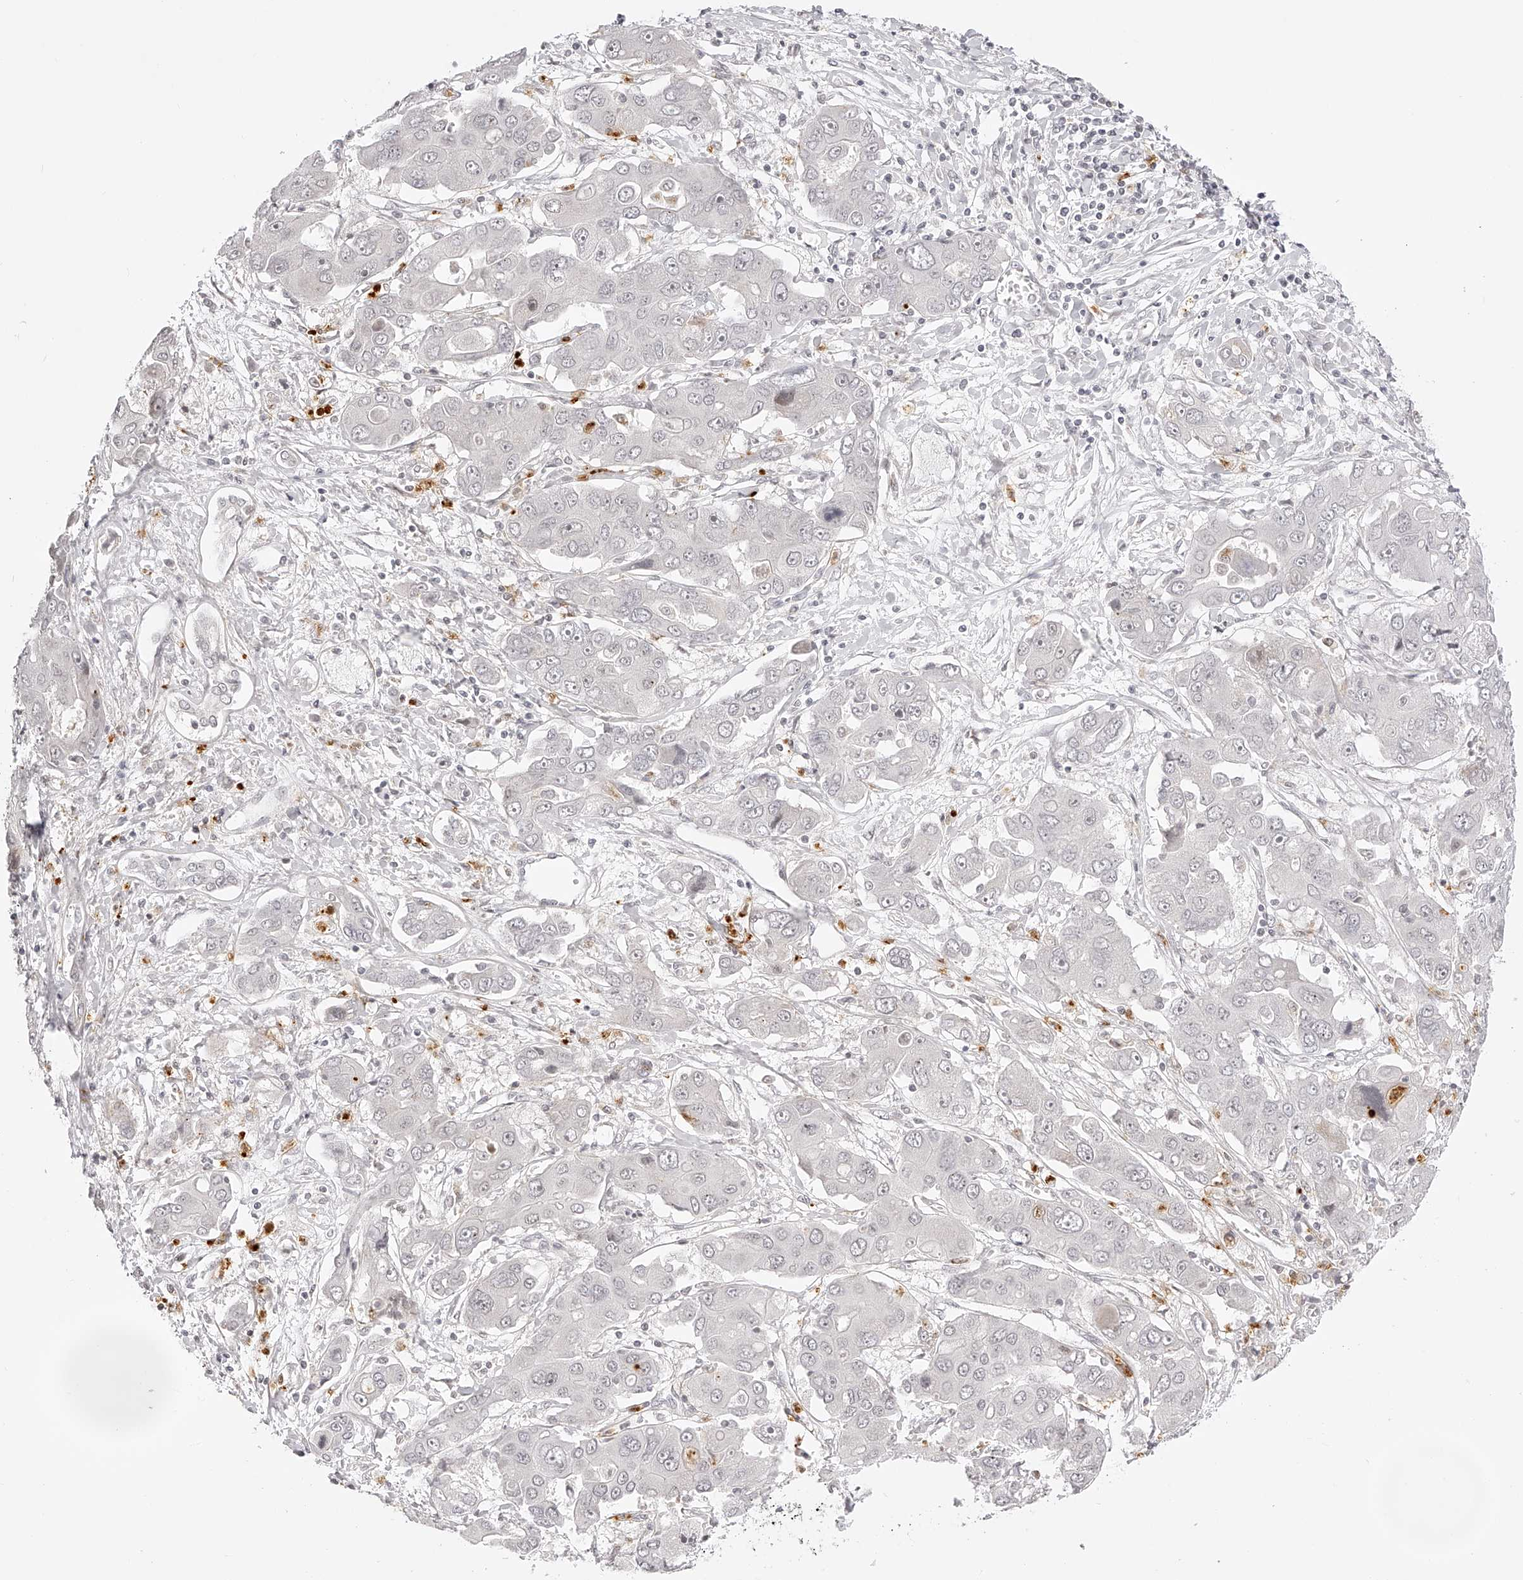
{"staining": {"intensity": "negative", "quantity": "none", "location": "none"}, "tissue": "liver cancer", "cell_type": "Tumor cells", "image_type": "cancer", "snomed": [{"axis": "morphology", "description": "Cholangiocarcinoma"}, {"axis": "topography", "description": "Liver"}], "caption": "DAB immunohistochemical staining of human liver cancer reveals no significant positivity in tumor cells. (DAB IHC, high magnification).", "gene": "PLEKHG1", "patient": {"sex": "male", "age": 67}}